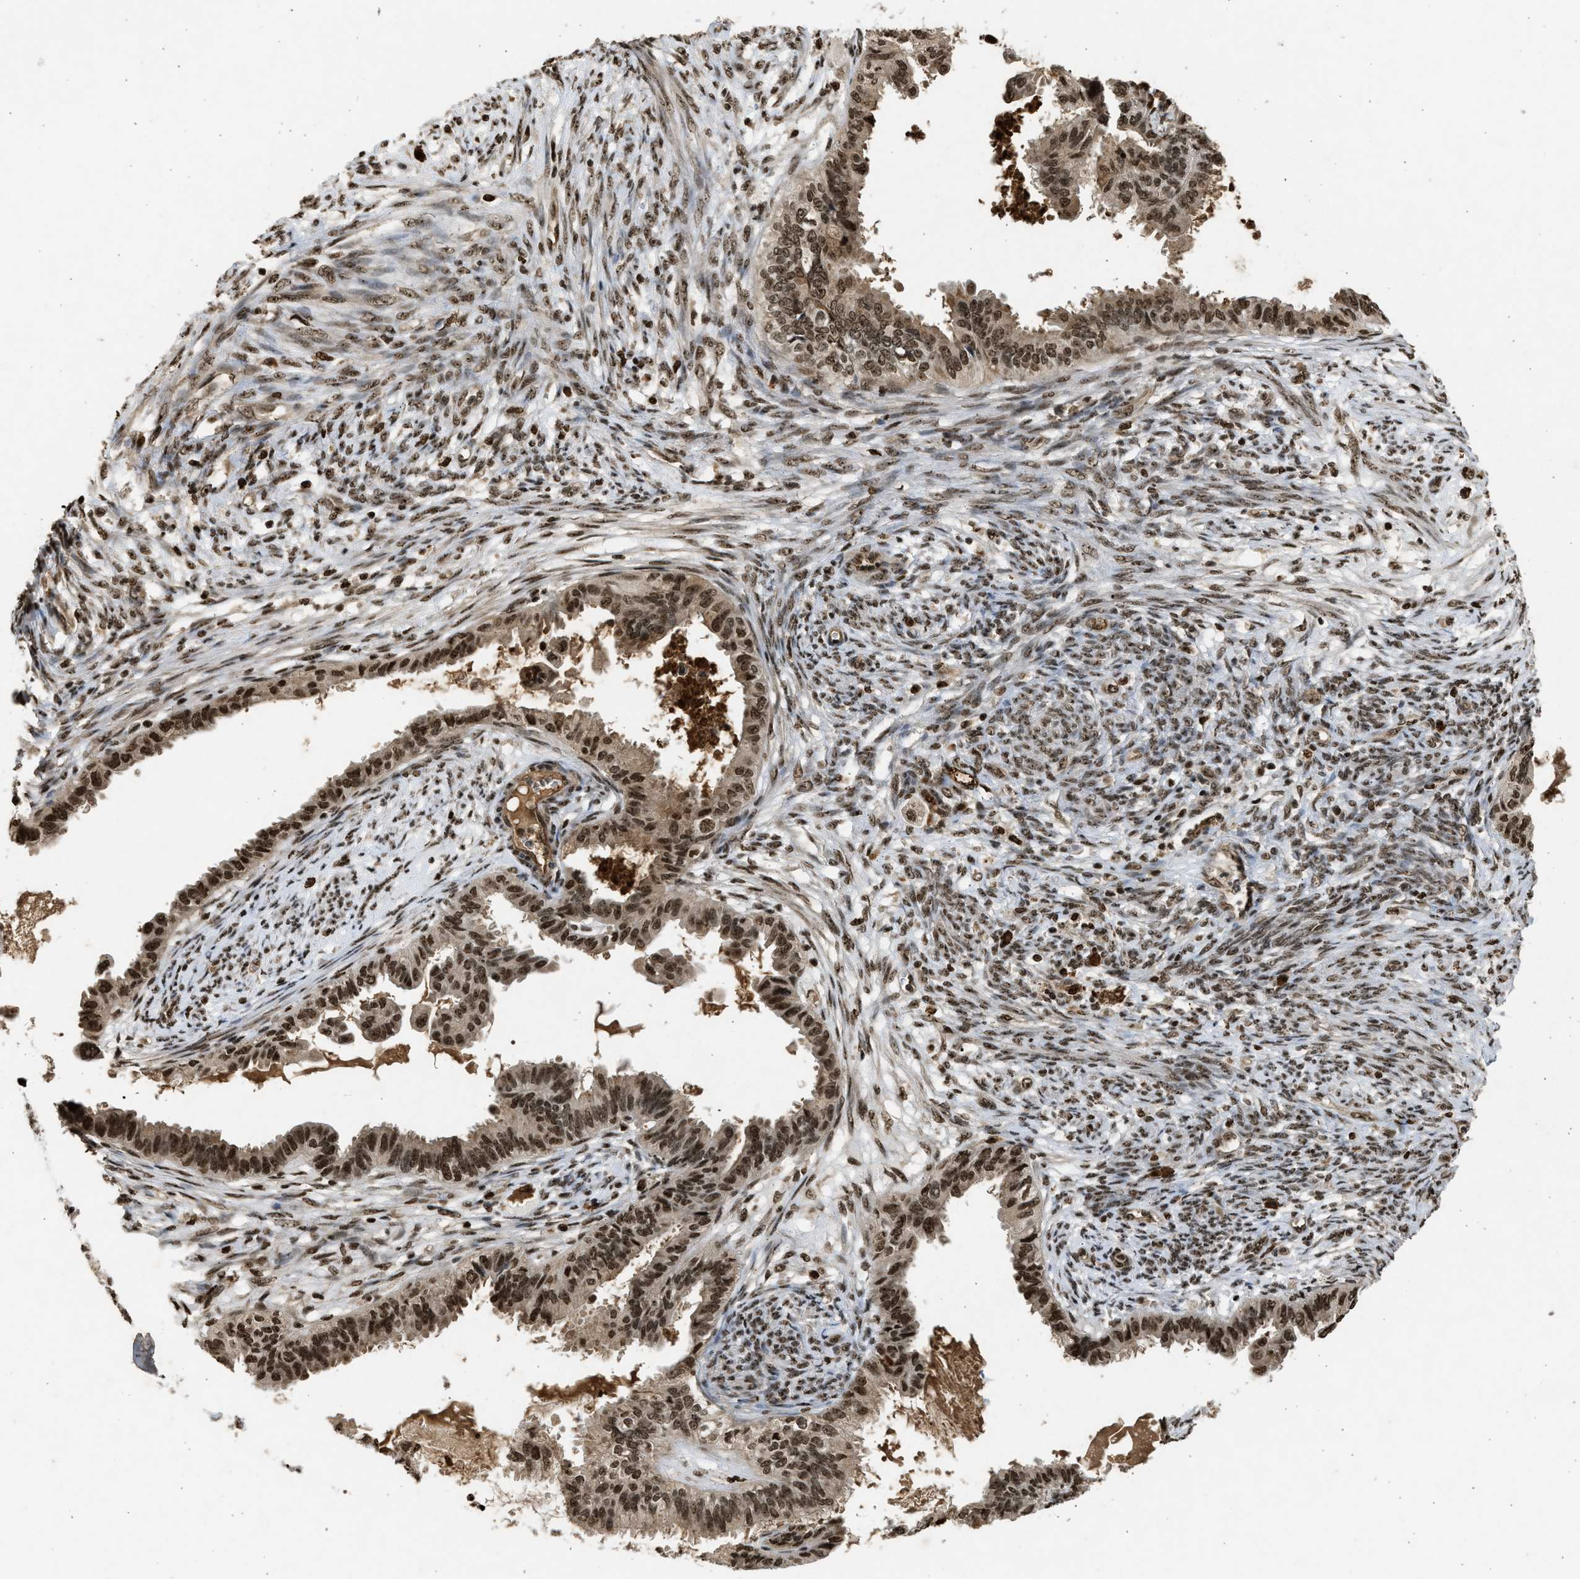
{"staining": {"intensity": "strong", "quantity": ">75%", "location": "cytoplasmic/membranous,nuclear"}, "tissue": "cervical cancer", "cell_type": "Tumor cells", "image_type": "cancer", "snomed": [{"axis": "morphology", "description": "Normal tissue, NOS"}, {"axis": "morphology", "description": "Adenocarcinoma, NOS"}, {"axis": "topography", "description": "Cervix"}, {"axis": "topography", "description": "Endometrium"}], "caption": "Immunohistochemistry (IHC) (DAB (3,3'-diaminobenzidine)) staining of cervical cancer (adenocarcinoma) demonstrates strong cytoplasmic/membranous and nuclear protein positivity in about >75% of tumor cells.", "gene": "TFDP2", "patient": {"sex": "female", "age": 86}}